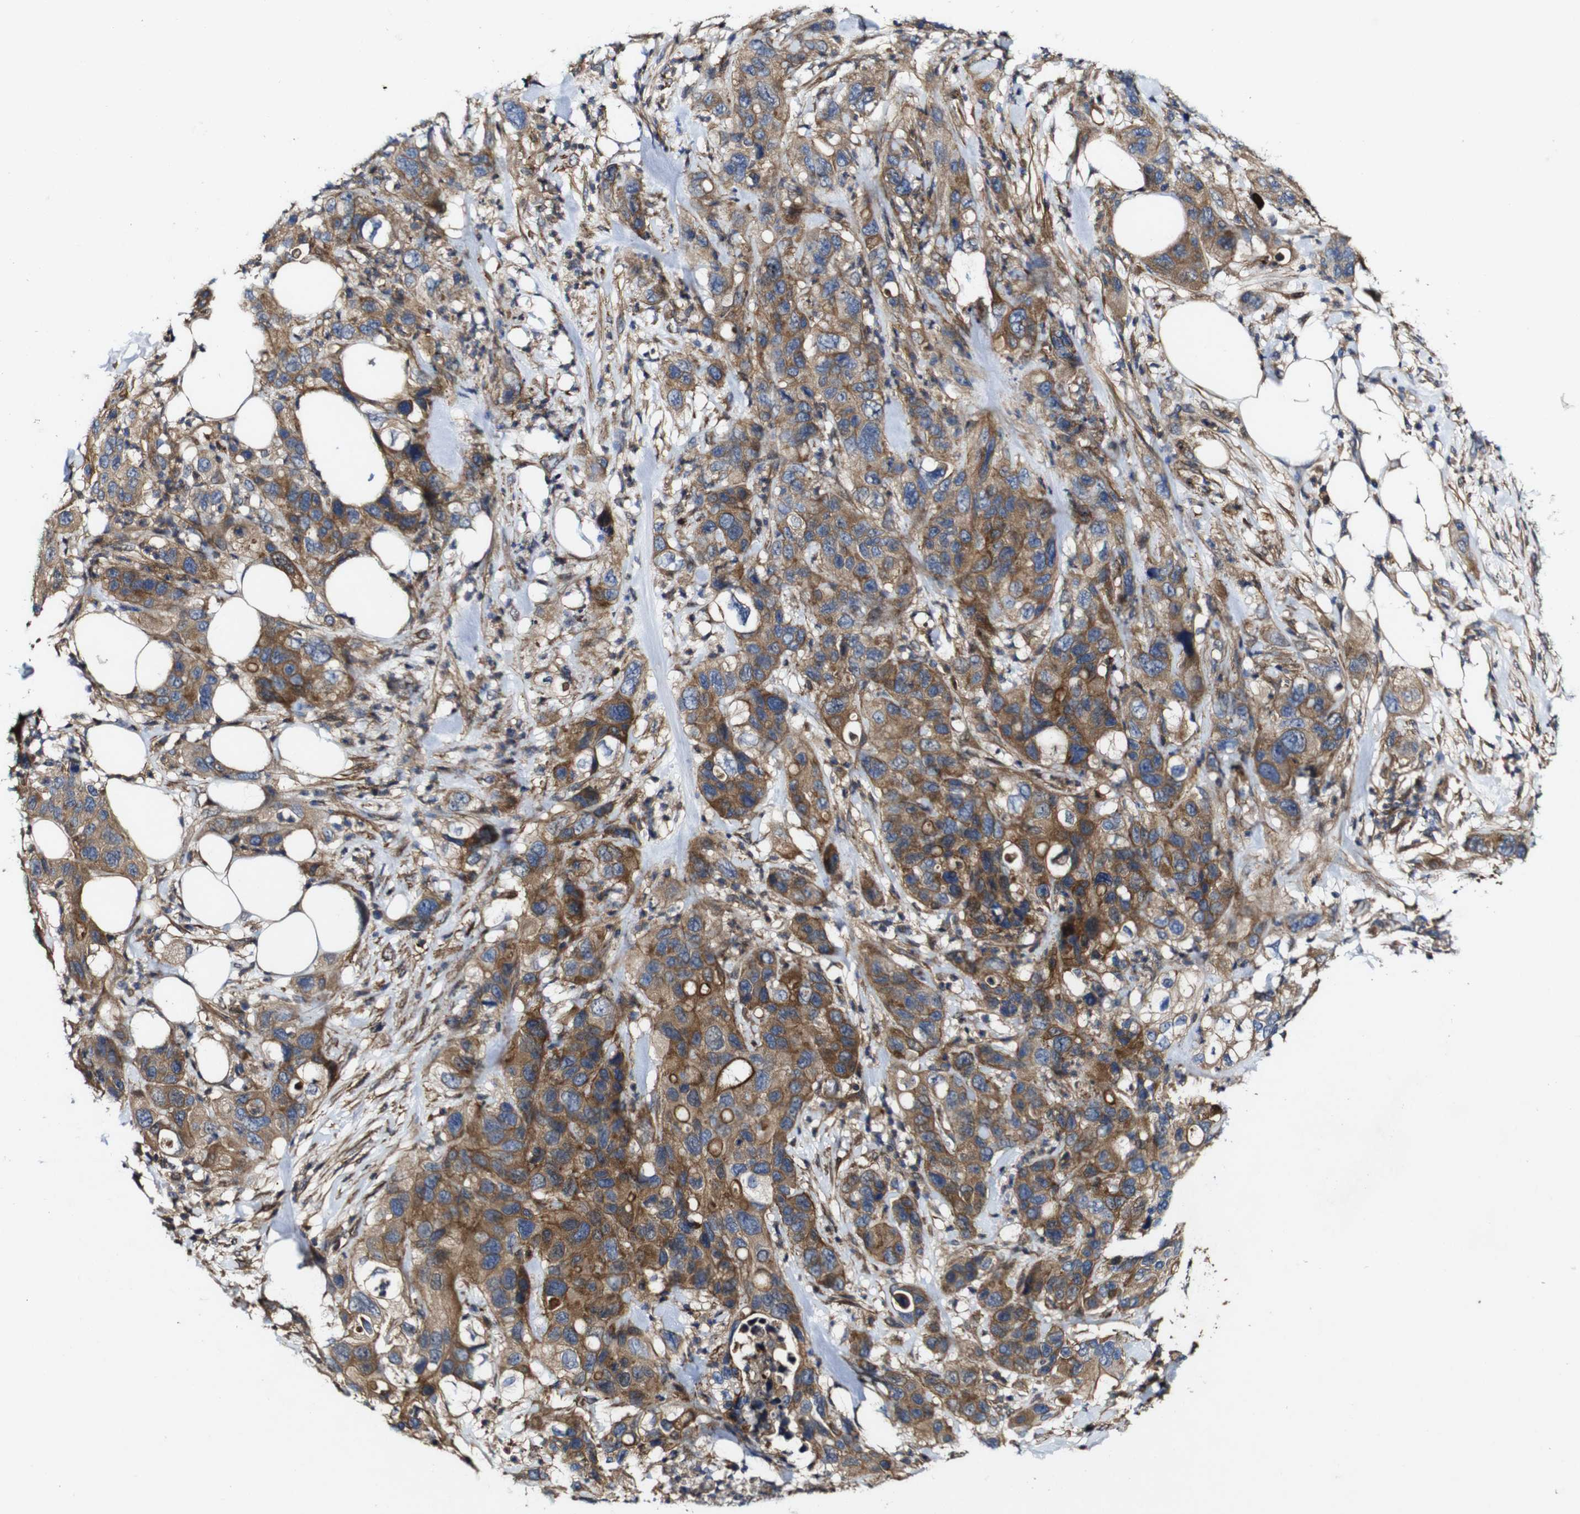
{"staining": {"intensity": "moderate", "quantity": ">75%", "location": "cytoplasmic/membranous"}, "tissue": "pancreatic cancer", "cell_type": "Tumor cells", "image_type": "cancer", "snomed": [{"axis": "morphology", "description": "Adenocarcinoma, NOS"}, {"axis": "topography", "description": "Pancreas"}], "caption": "Protein staining of pancreatic adenocarcinoma tissue exhibits moderate cytoplasmic/membranous expression in approximately >75% of tumor cells.", "gene": "GSDME", "patient": {"sex": "female", "age": 71}}